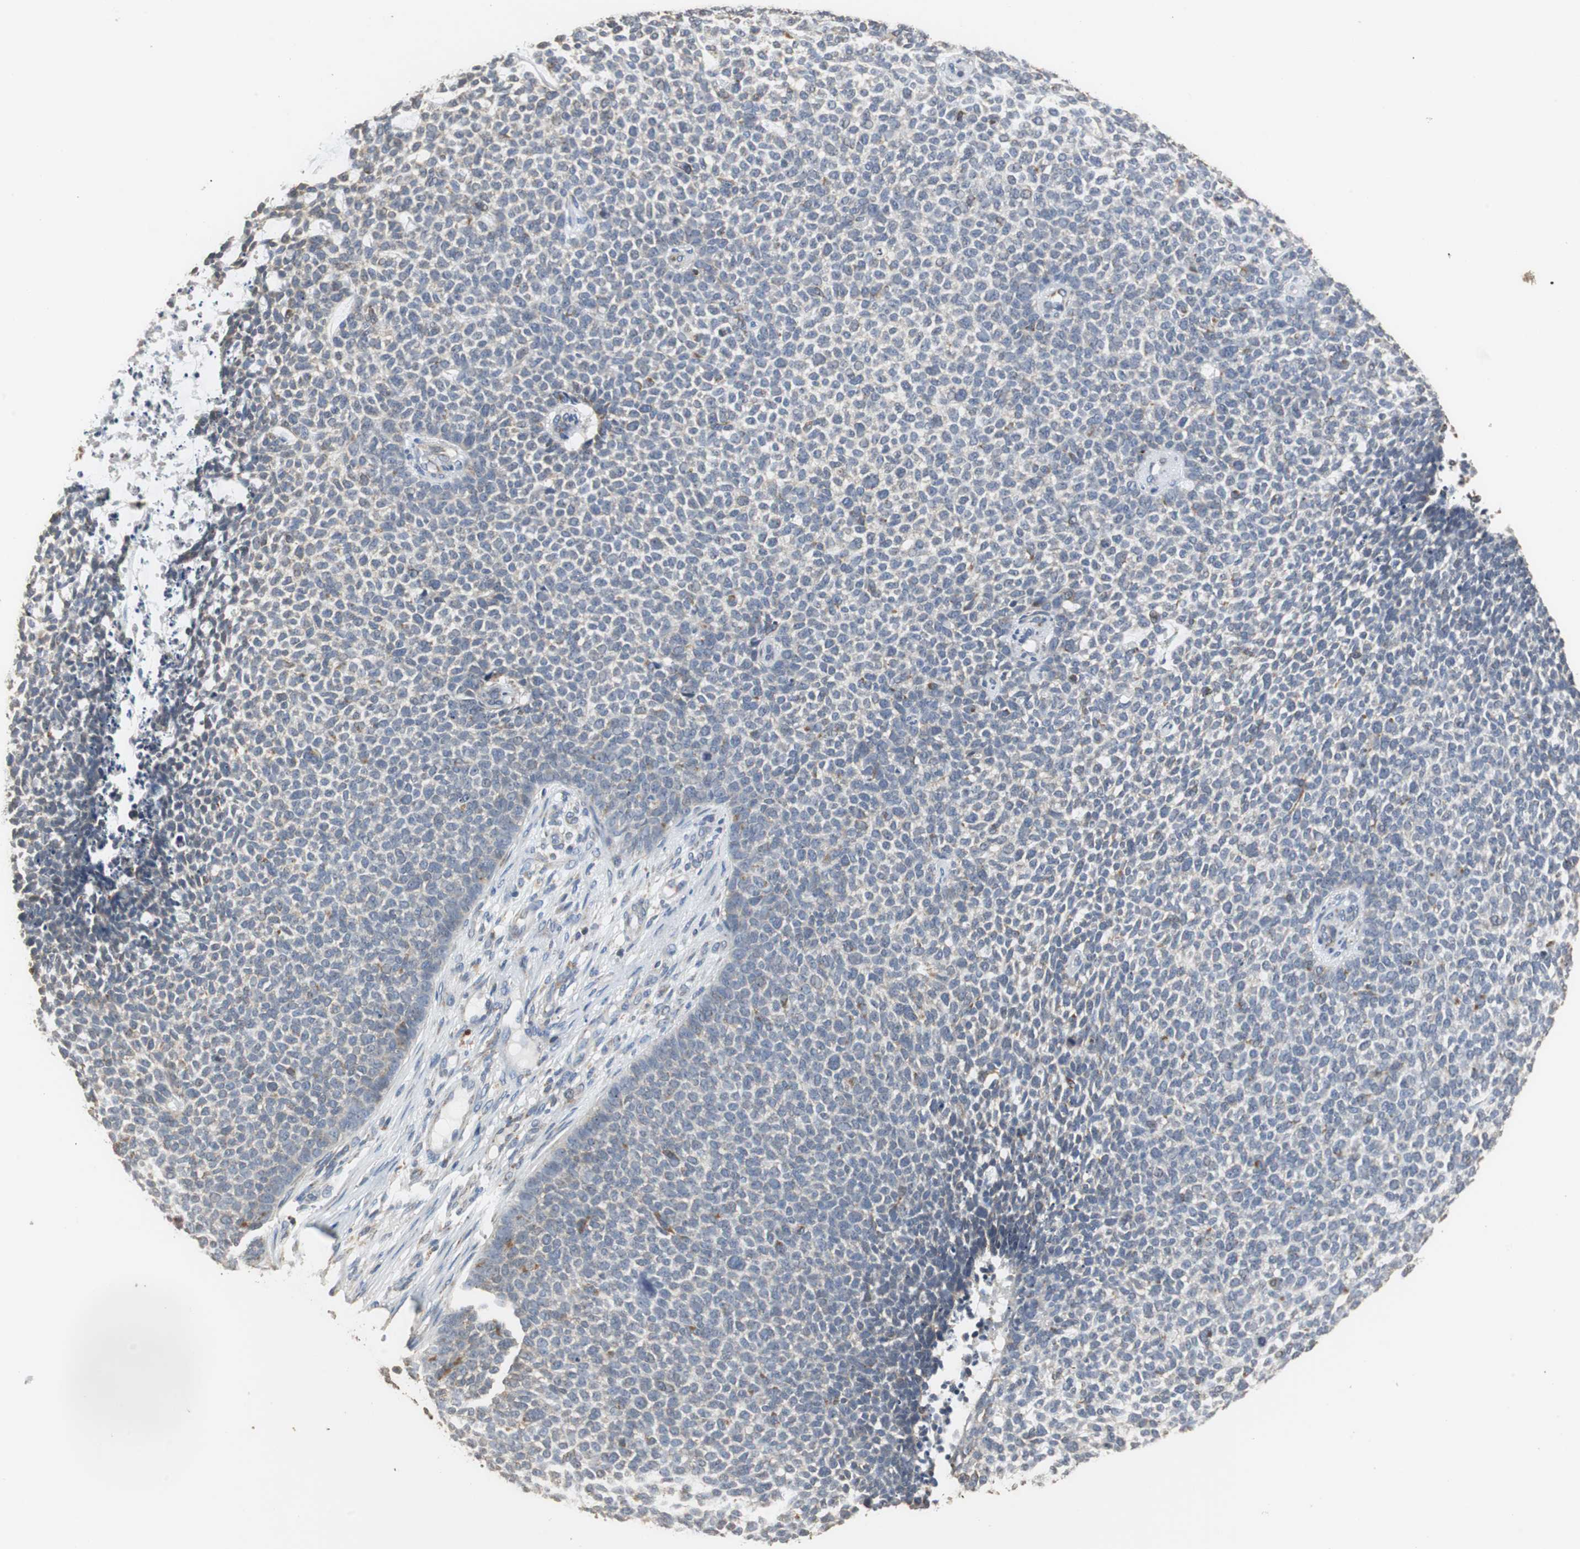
{"staining": {"intensity": "weak", "quantity": "<25%", "location": "cytoplasmic/membranous"}, "tissue": "skin cancer", "cell_type": "Tumor cells", "image_type": "cancer", "snomed": [{"axis": "morphology", "description": "Basal cell carcinoma"}, {"axis": "topography", "description": "Skin"}], "caption": "There is no significant expression in tumor cells of basal cell carcinoma (skin).", "gene": "HMGCL", "patient": {"sex": "female", "age": 84}}